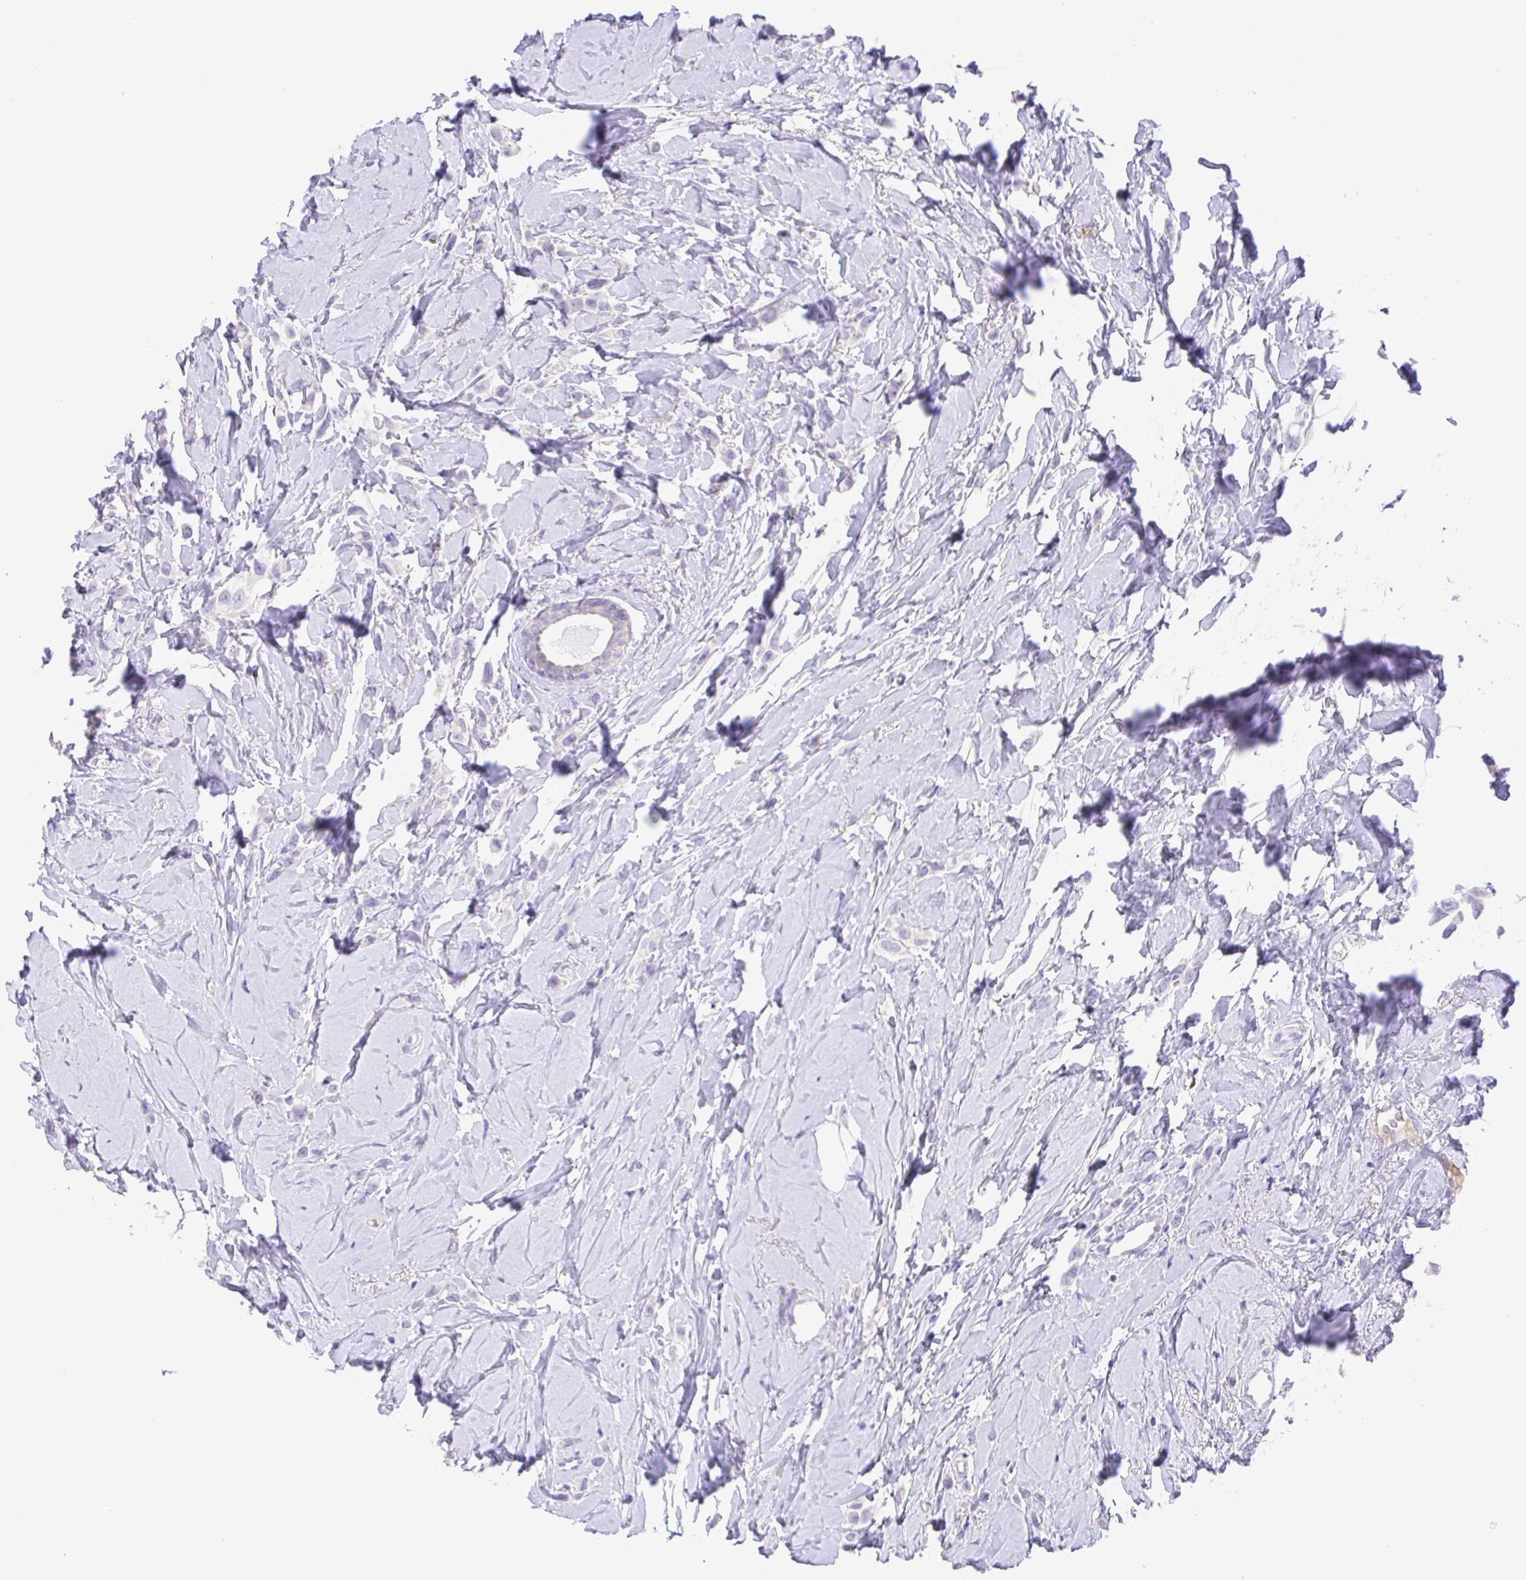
{"staining": {"intensity": "negative", "quantity": "none", "location": "none"}, "tissue": "breast cancer", "cell_type": "Tumor cells", "image_type": "cancer", "snomed": [{"axis": "morphology", "description": "Lobular carcinoma"}, {"axis": "topography", "description": "Breast"}], "caption": "Human breast lobular carcinoma stained for a protein using immunohistochemistry (IHC) displays no positivity in tumor cells.", "gene": "SPATA4", "patient": {"sex": "female", "age": 66}}